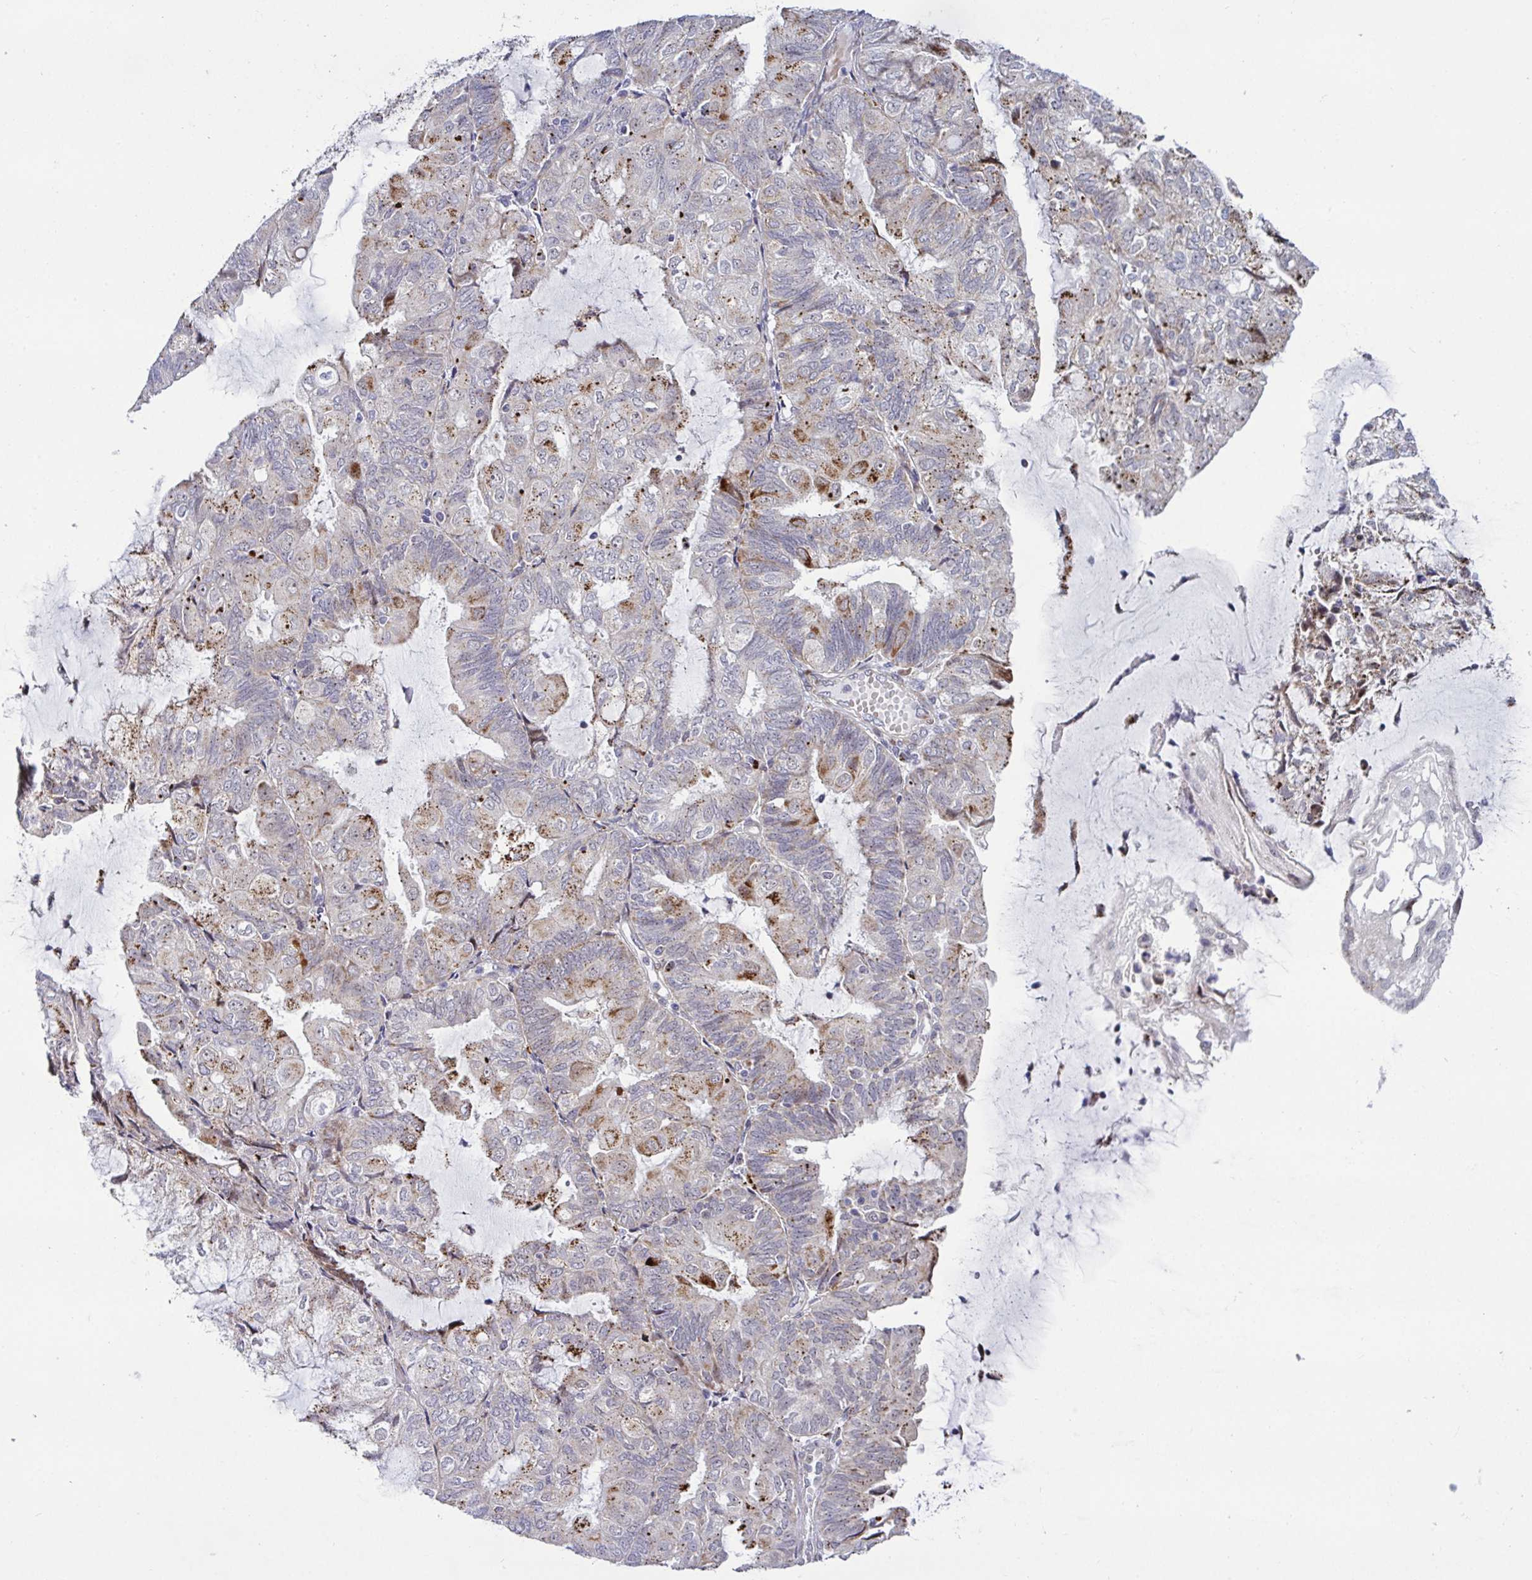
{"staining": {"intensity": "moderate", "quantity": "<25%", "location": "cytoplasmic/membranous"}, "tissue": "endometrial cancer", "cell_type": "Tumor cells", "image_type": "cancer", "snomed": [{"axis": "morphology", "description": "Adenocarcinoma, NOS"}, {"axis": "topography", "description": "Endometrium"}], "caption": "Immunohistochemistry photomicrograph of neoplastic tissue: adenocarcinoma (endometrial) stained using IHC exhibits low levels of moderate protein expression localized specifically in the cytoplasmic/membranous of tumor cells, appearing as a cytoplasmic/membranous brown color.", "gene": "DZIP1", "patient": {"sex": "female", "age": 81}}